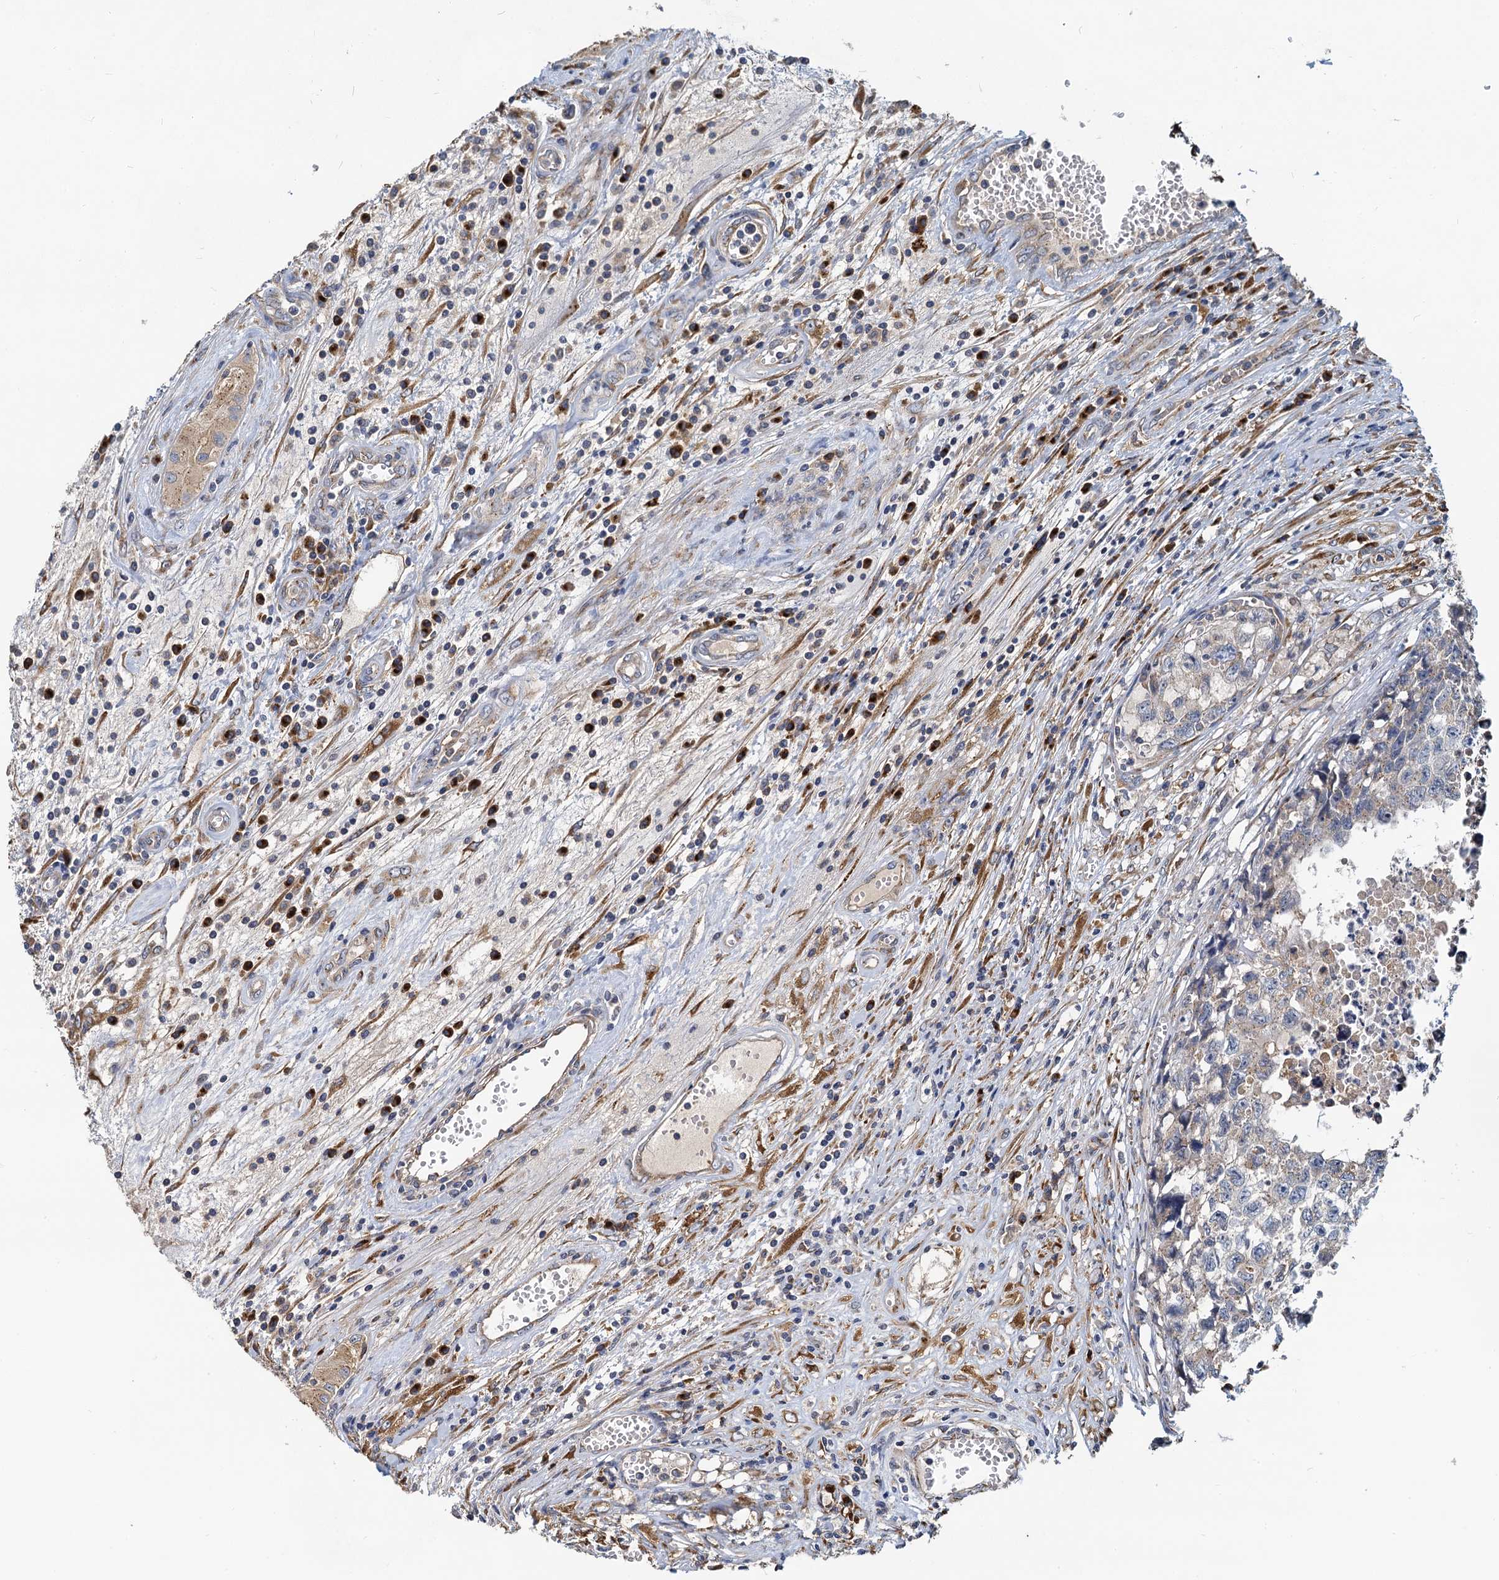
{"staining": {"intensity": "moderate", "quantity": ">75%", "location": "cytoplasmic/membranous"}, "tissue": "testis cancer", "cell_type": "Tumor cells", "image_type": "cancer", "snomed": [{"axis": "morphology", "description": "Seminoma, NOS"}, {"axis": "morphology", "description": "Carcinoma, Embryonal, NOS"}, {"axis": "topography", "description": "Testis"}], "caption": "Human testis cancer (seminoma) stained for a protein (brown) demonstrates moderate cytoplasmic/membranous positive positivity in about >75% of tumor cells.", "gene": "NKAPD1", "patient": {"sex": "male", "age": 43}}